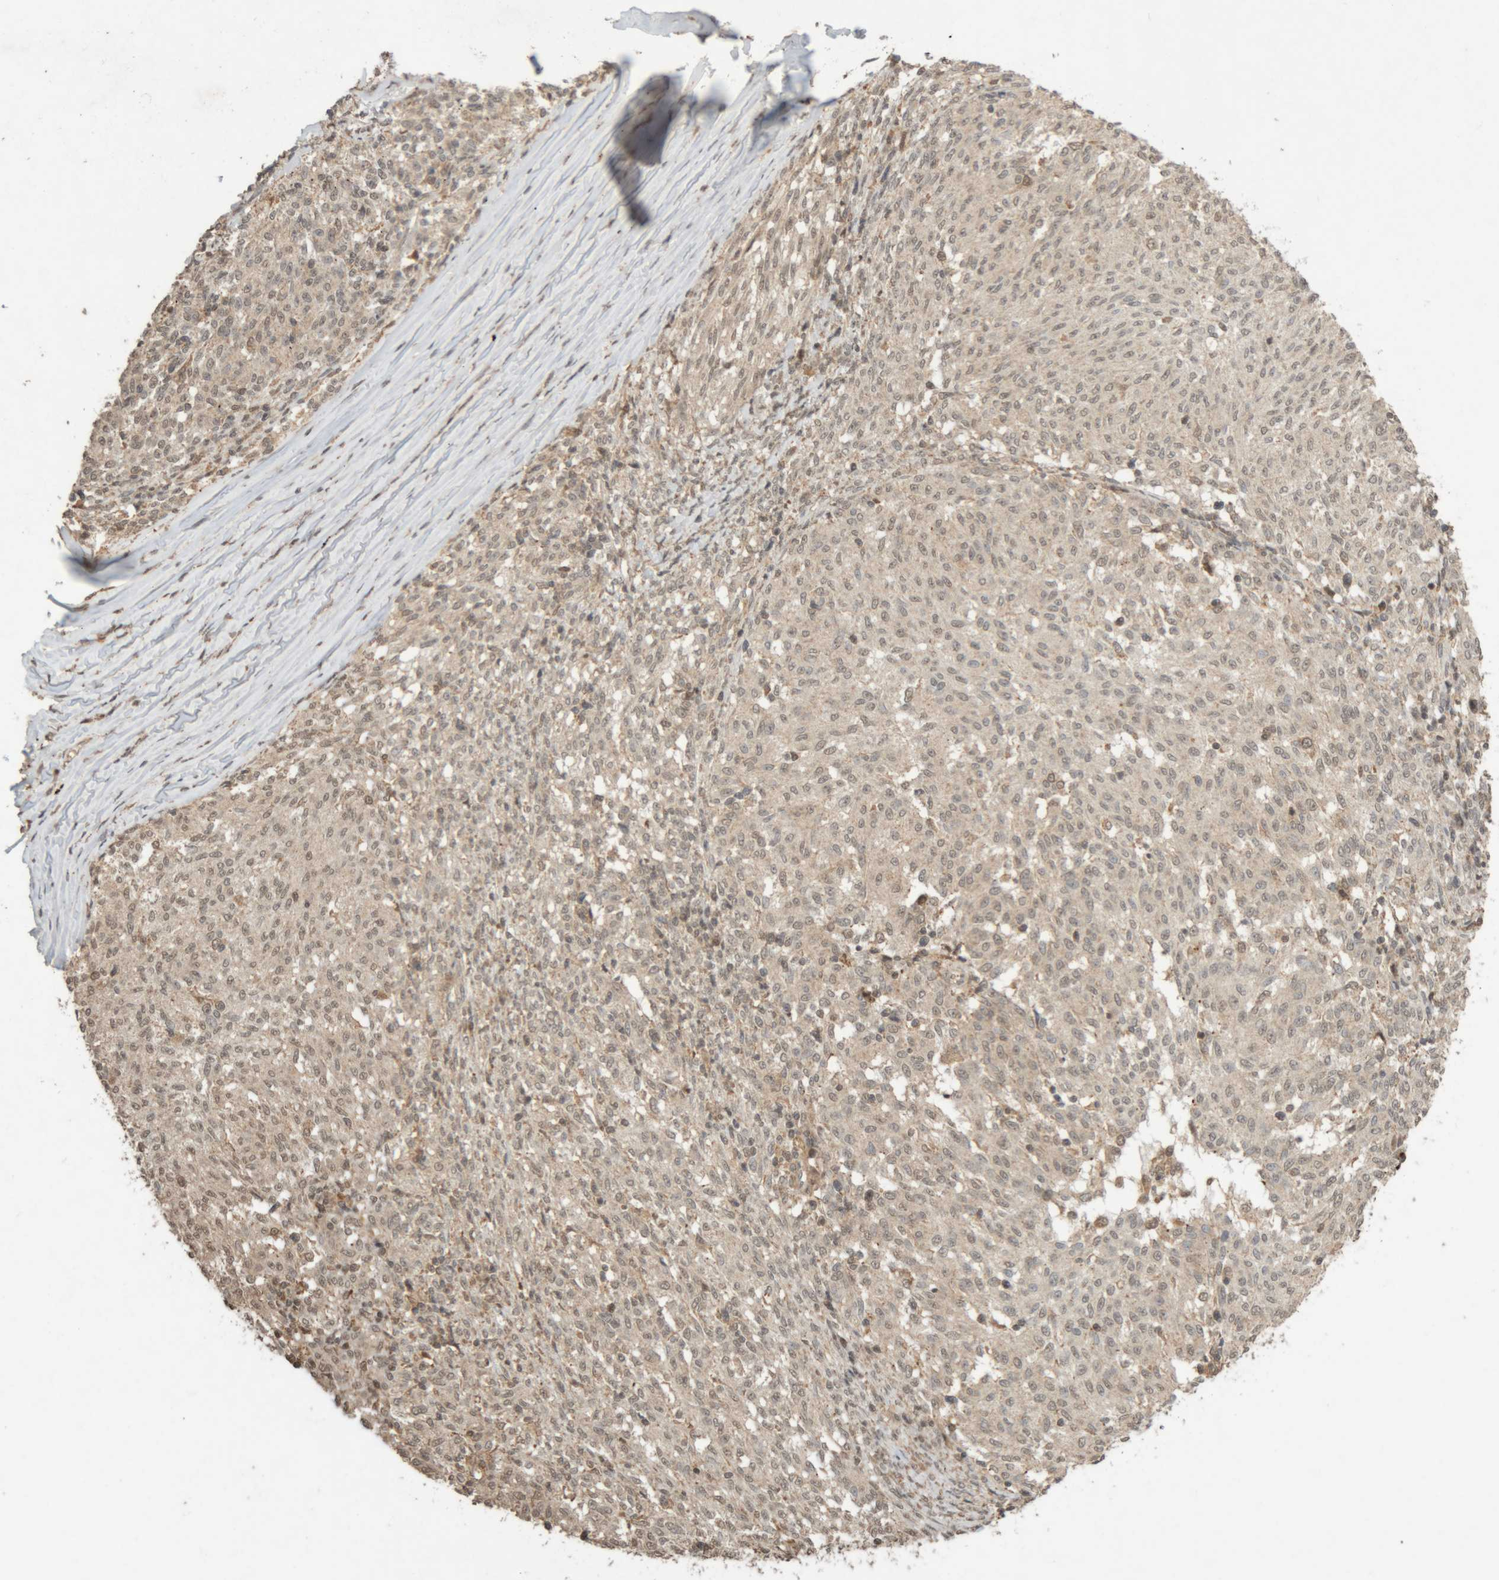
{"staining": {"intensity": "weak", "quantity": "25%-75%", "location": "nuclear"}, "tissue": "melanoma", "cell_type": "Tumor cells", "image_type": "cancer", "snomed": [{"axis": "morphology", "description": "Malignant melanoma, NOS"}, {"axis": "topography", "description": "Skin"}], "caption": "Immunohistochemical staining of melanoma reveals low levels of weak nuclear positivity in approximately 25%-75% of tumor cells. Nuclei are stained in blue.", "gene": "KEAP1", "patient": {"sex": "female", "age": 72}}